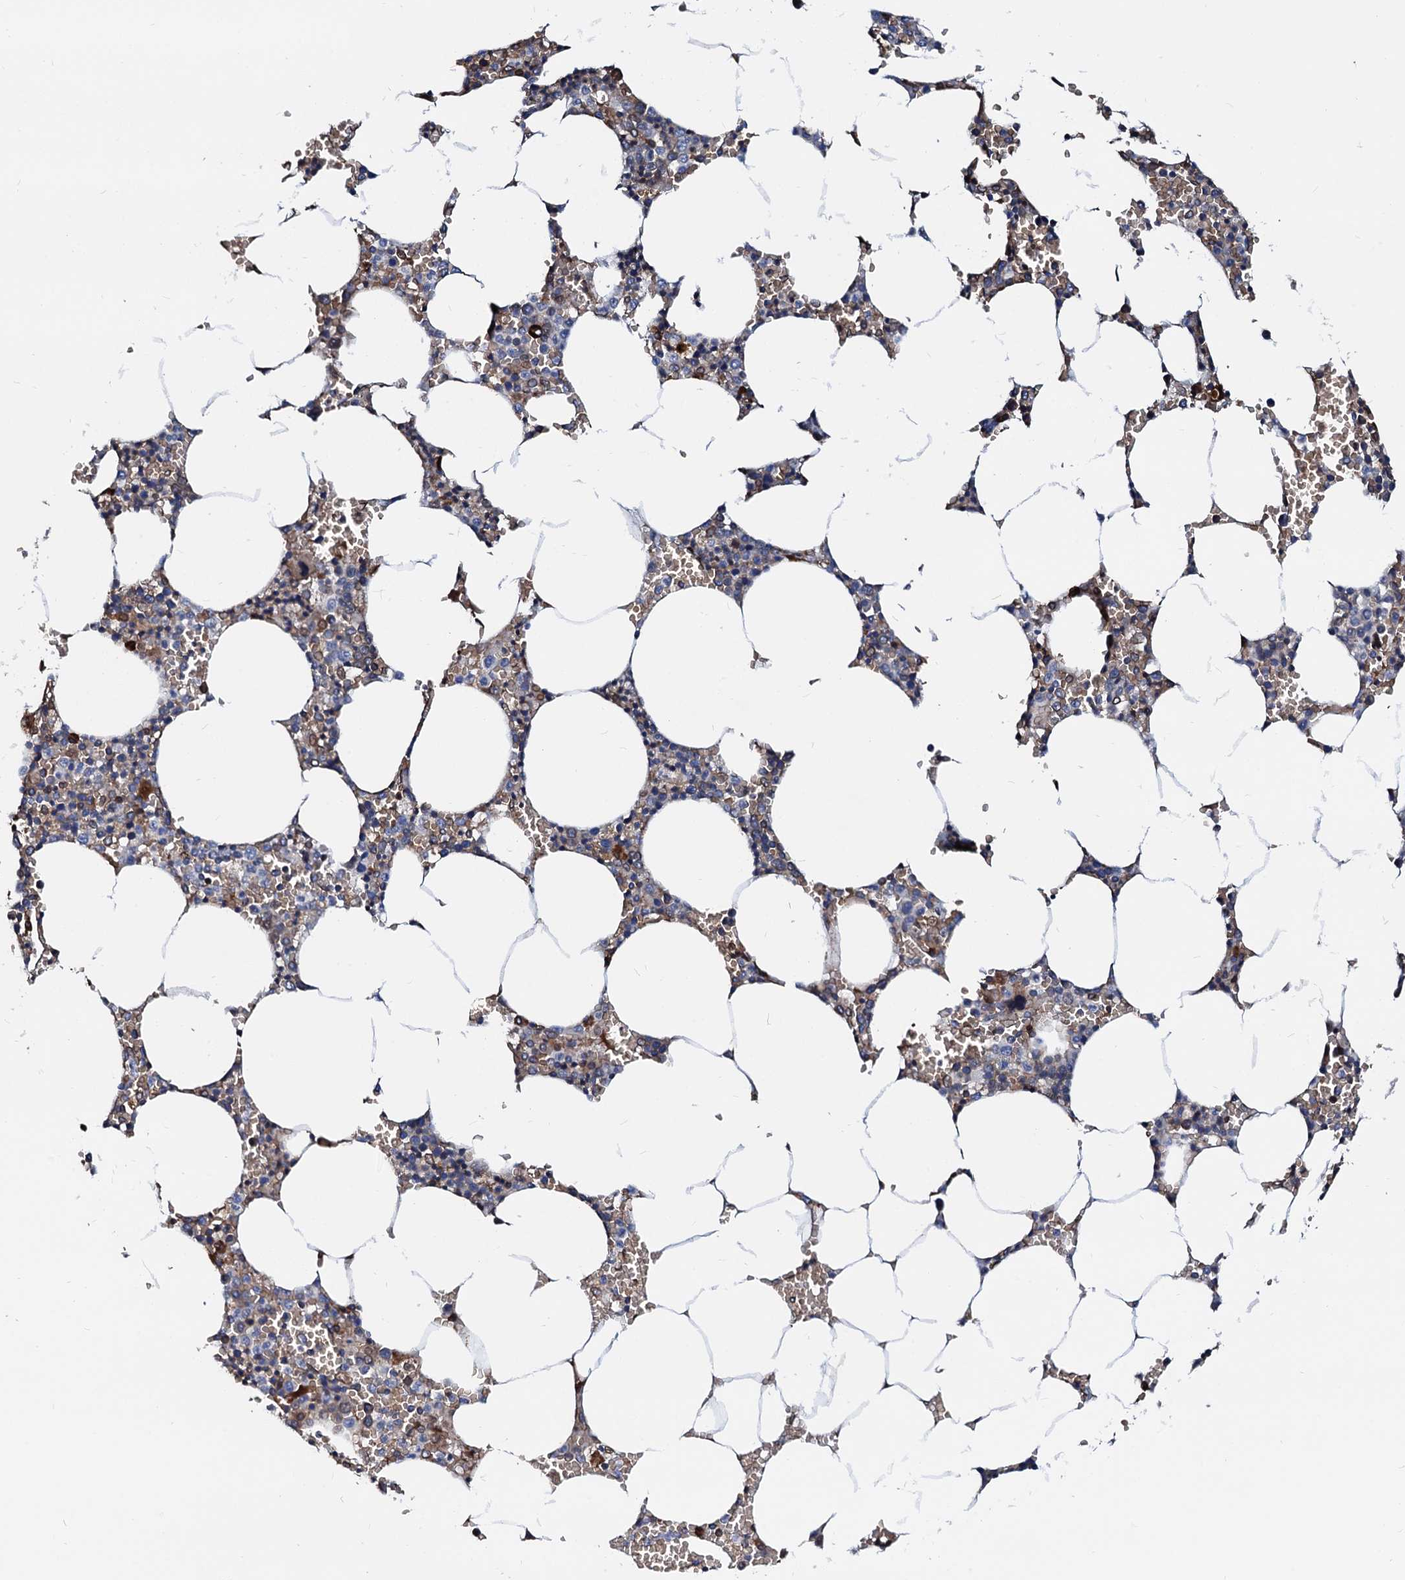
{"staining": {"intensity": "negative", "quantity": "none", "location": "none"}, "tissue": "bone marrow", "cell_type": "Hematopoietic cells", "image_type": "normal", "snomed": [{"axis": "morphology", "description": "Normal tissue, NOS"}, {"axis": "topography", "description": "Bone marrow"}], "caption": "DAB (3,3'-diaminobenzidine) immunohistochemical staining of unremarkable bone marrow reveals no significant expression in hematopoietic cells. (DAB immunohistochemistry with hematoxylin counter stain).", "gene": "NRP2", "patient": {"sex": "male", "age": 70}}